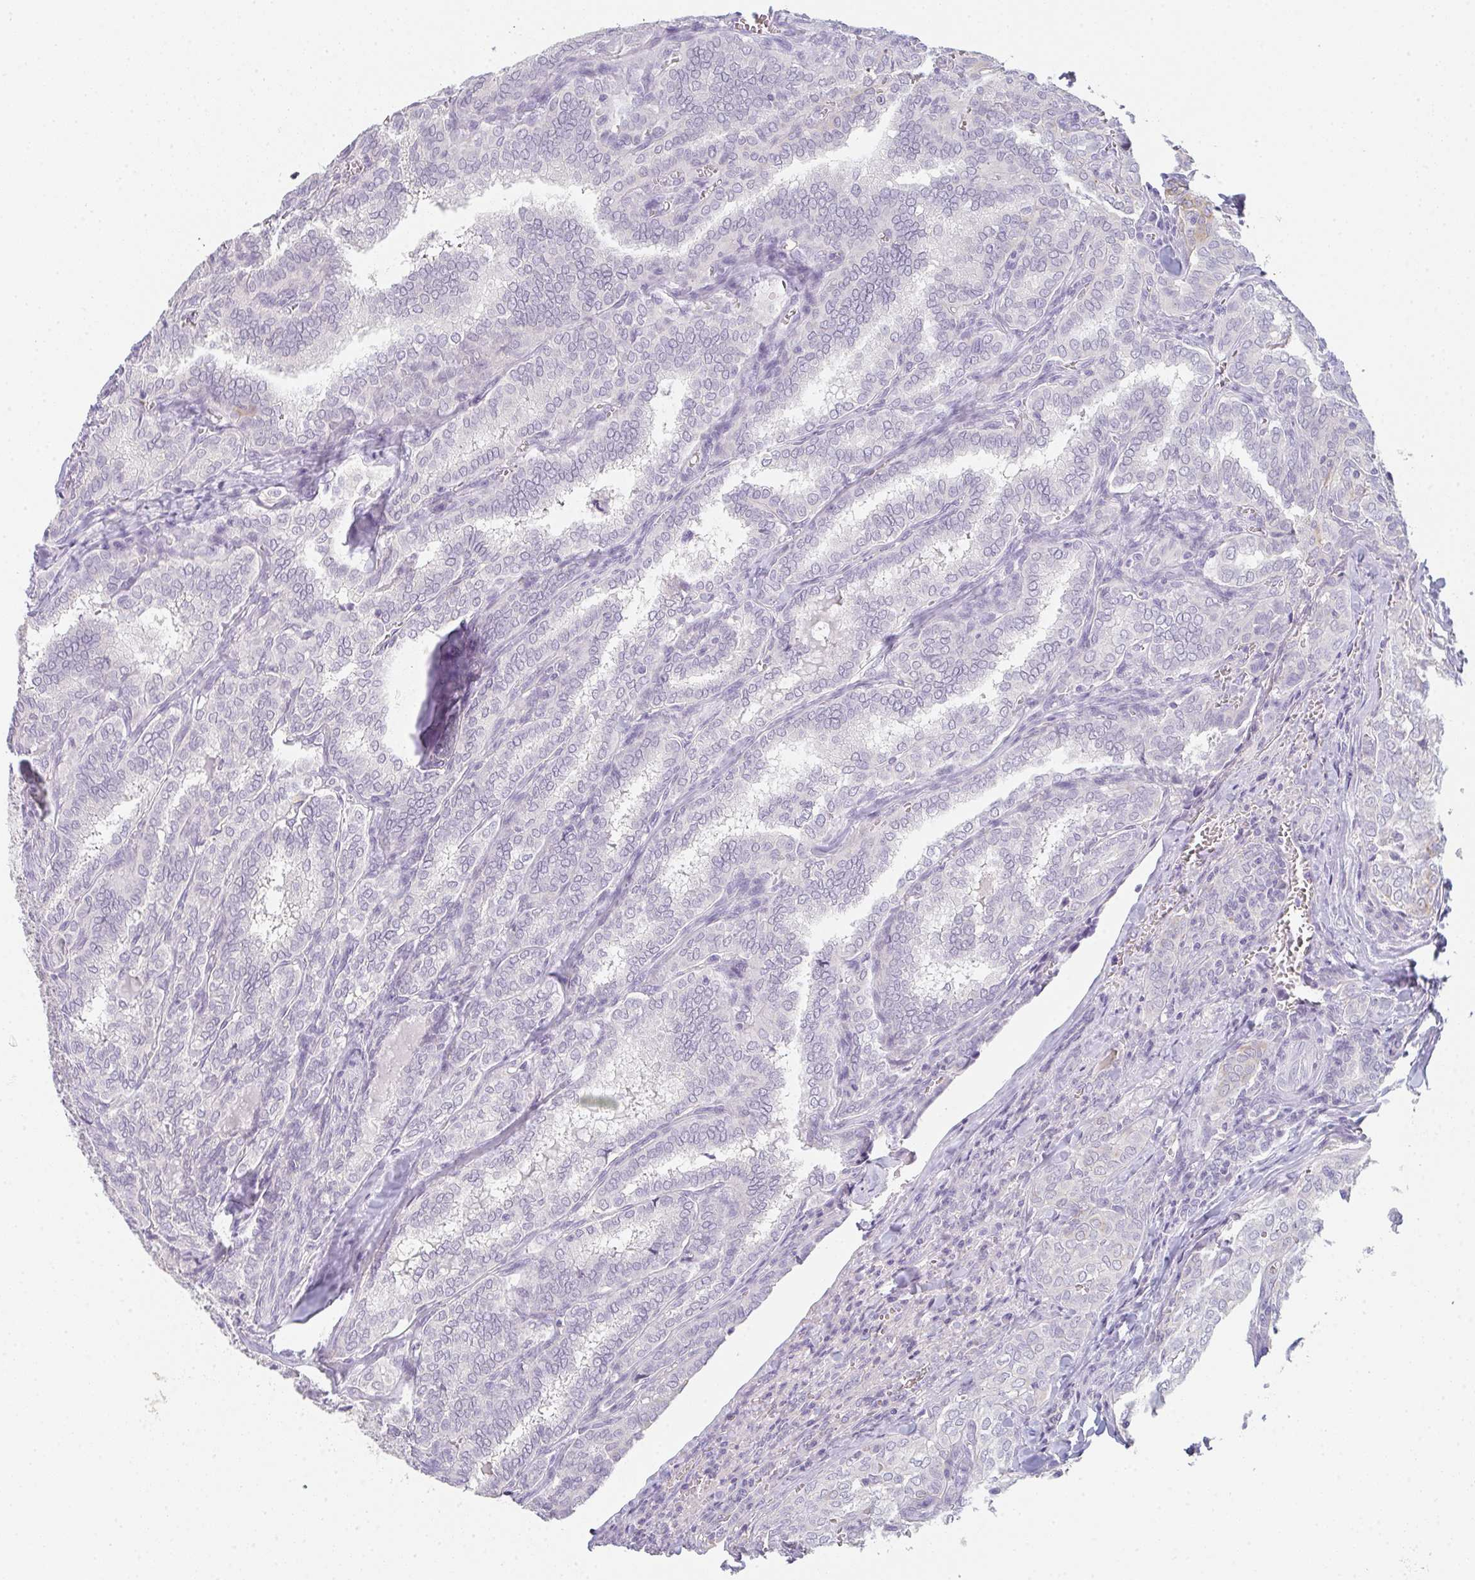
{"staining": {"intensity": "negative", "quantity": "none", "location": "none"}, "tissue": "thyroid cancer", "cell_type": "Tumor cells", "image_type": "cancer", "snomed": [{"axis": "morphology", "description": "Papillary adenocarcinoma, NOS"}, {"axis": "topography", "description": "Thyroid gland"}], "caption": "The immunohistochemistry histopathology image has no significant staining in tumor cells of thyroid cancer tissue.", "gene": "C1QTNF8", "patient": {"sex": "female", "age": 30}}